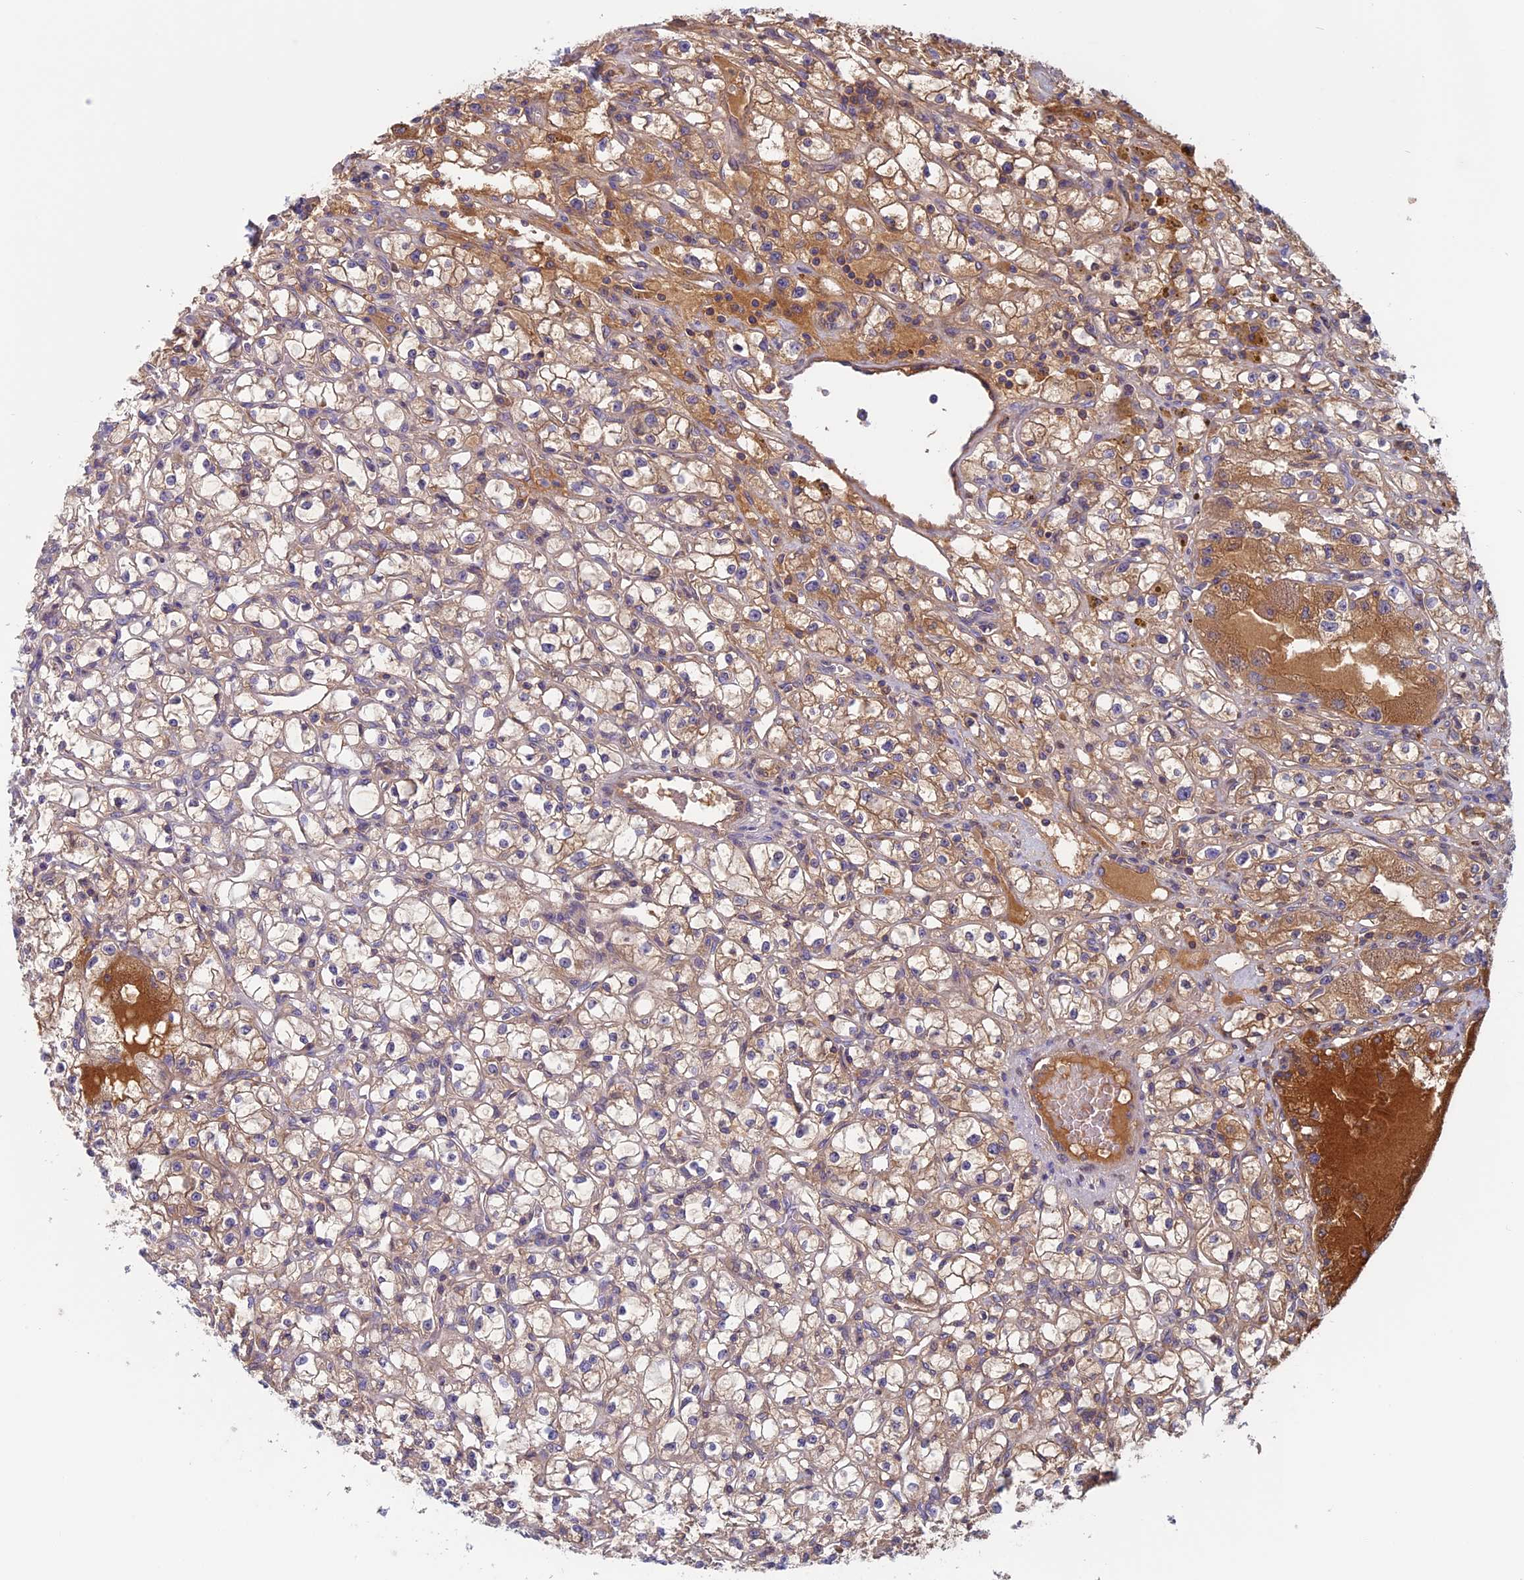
{"staining": {"intensity": "weak", "quantity": "25%-75%", "location": "cytoplasmic/membranous"}, "tissue": "renal cancer", "cell_type": "Tumor cells", "image_type": "cancer", "snomed": [{"axis": "morphology", "description": "Adenocarcinoma, NOS"}, {"axis": "topography", "description": "Kidney"}], "caption": "Immunohistochemistry of human renal cancer displays low levels of weak cytoplasmic/membranous positivity in about 25%-75% of tumor cells.", "gene": "ANGPTL2", "patient": {"sex": "male", "age": 56}}